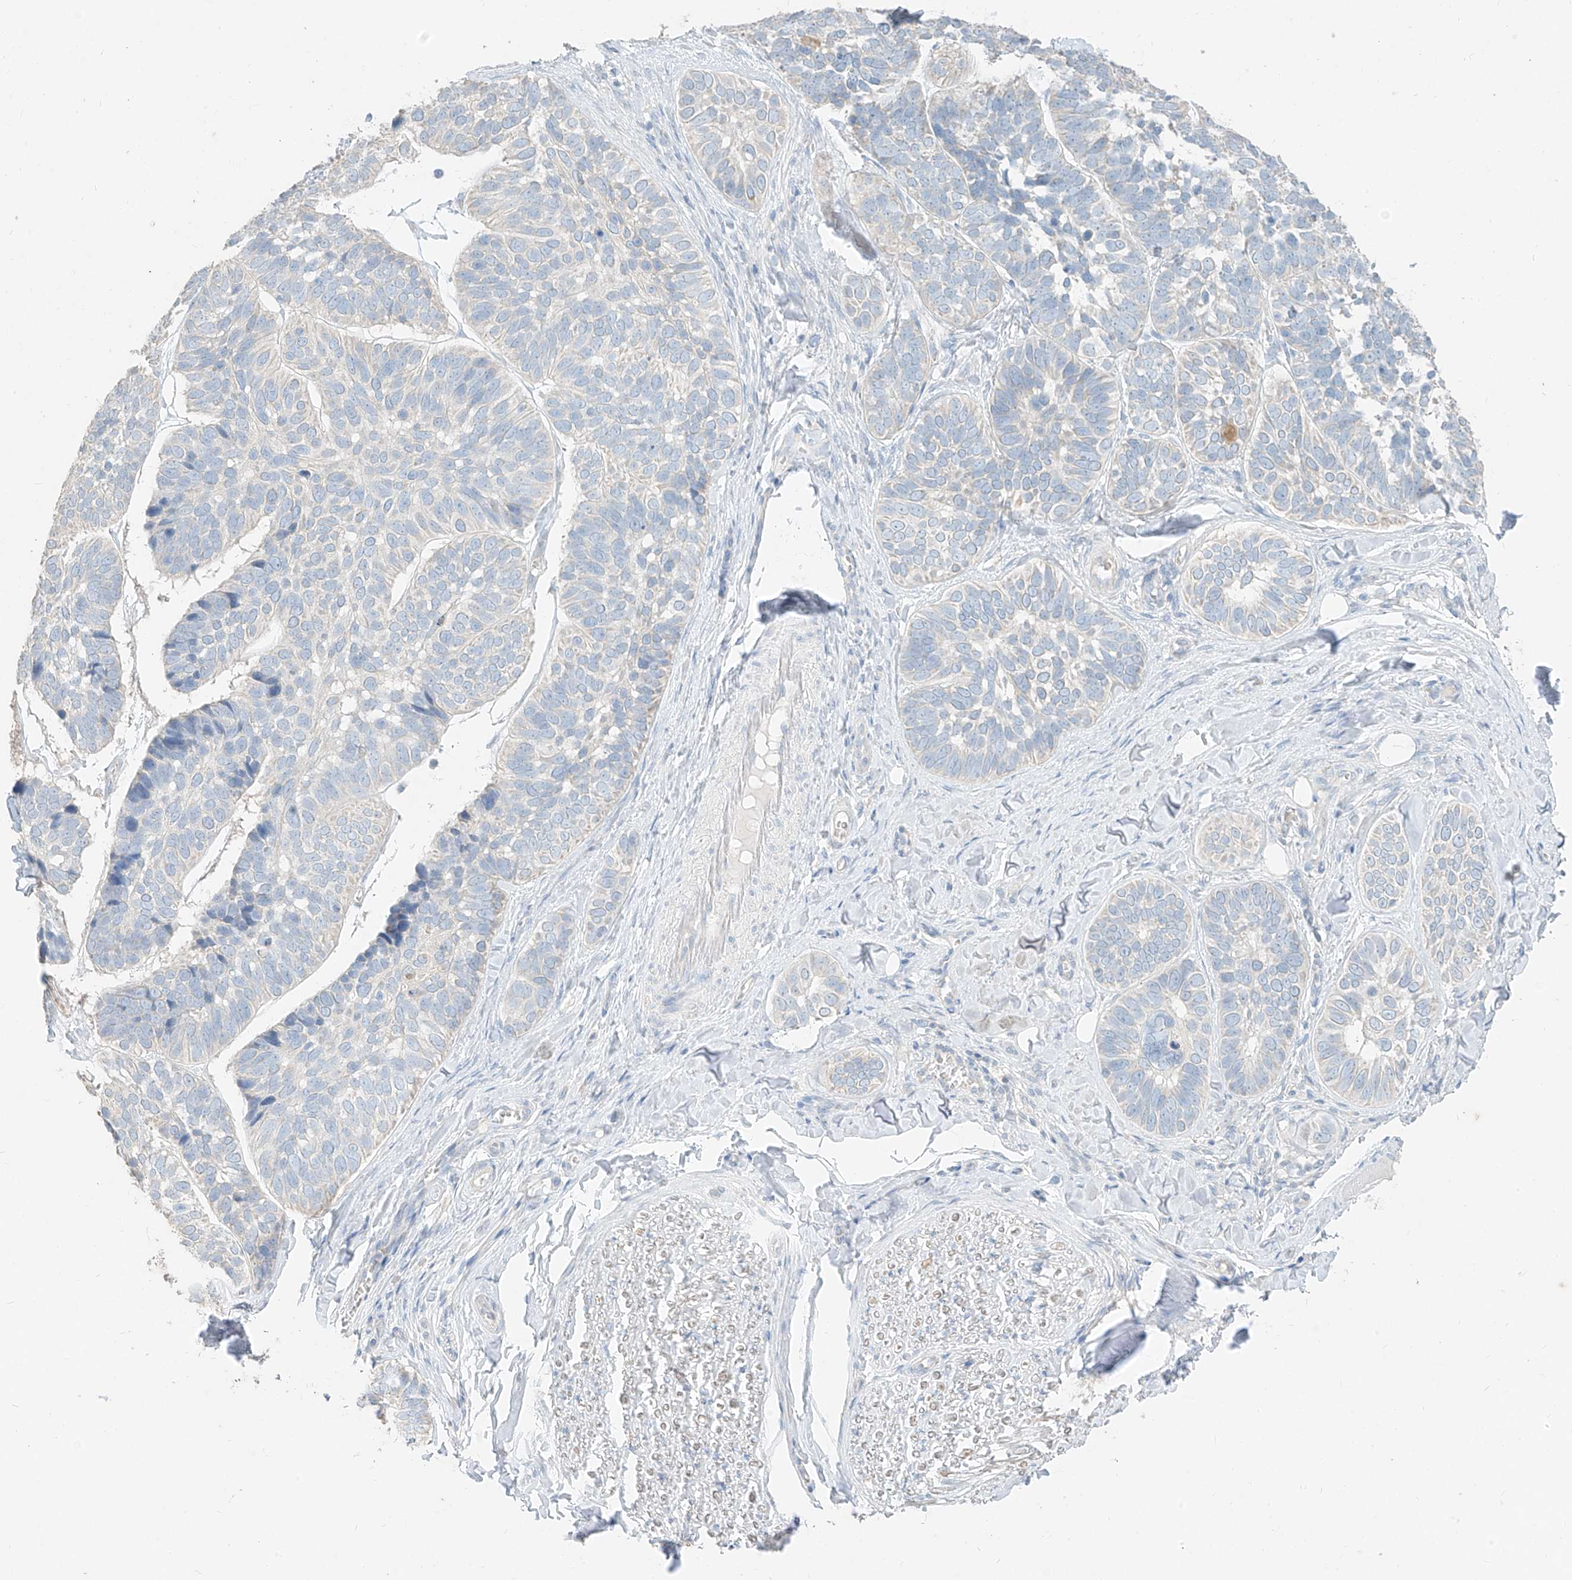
{"staining": {"intensity": "negative", "quantity": "none", "location": "none"}, "tissue": "skin cancer", "cell_type": "Tumor cells", "image_type": "cancer", "snomed": [{"axis": "morphology", "description": "Basal cell carcinoma"}, {"axis": "topography", "description": "Skin"}], "caption": "This is an immunohistochemistry (IHC) micrograph of human skin cancer (basal cell carcinoma). There is no expression in tumor cells.", "gene": "ZZEF1", "patient": {"sex": "male", "age": 62}}